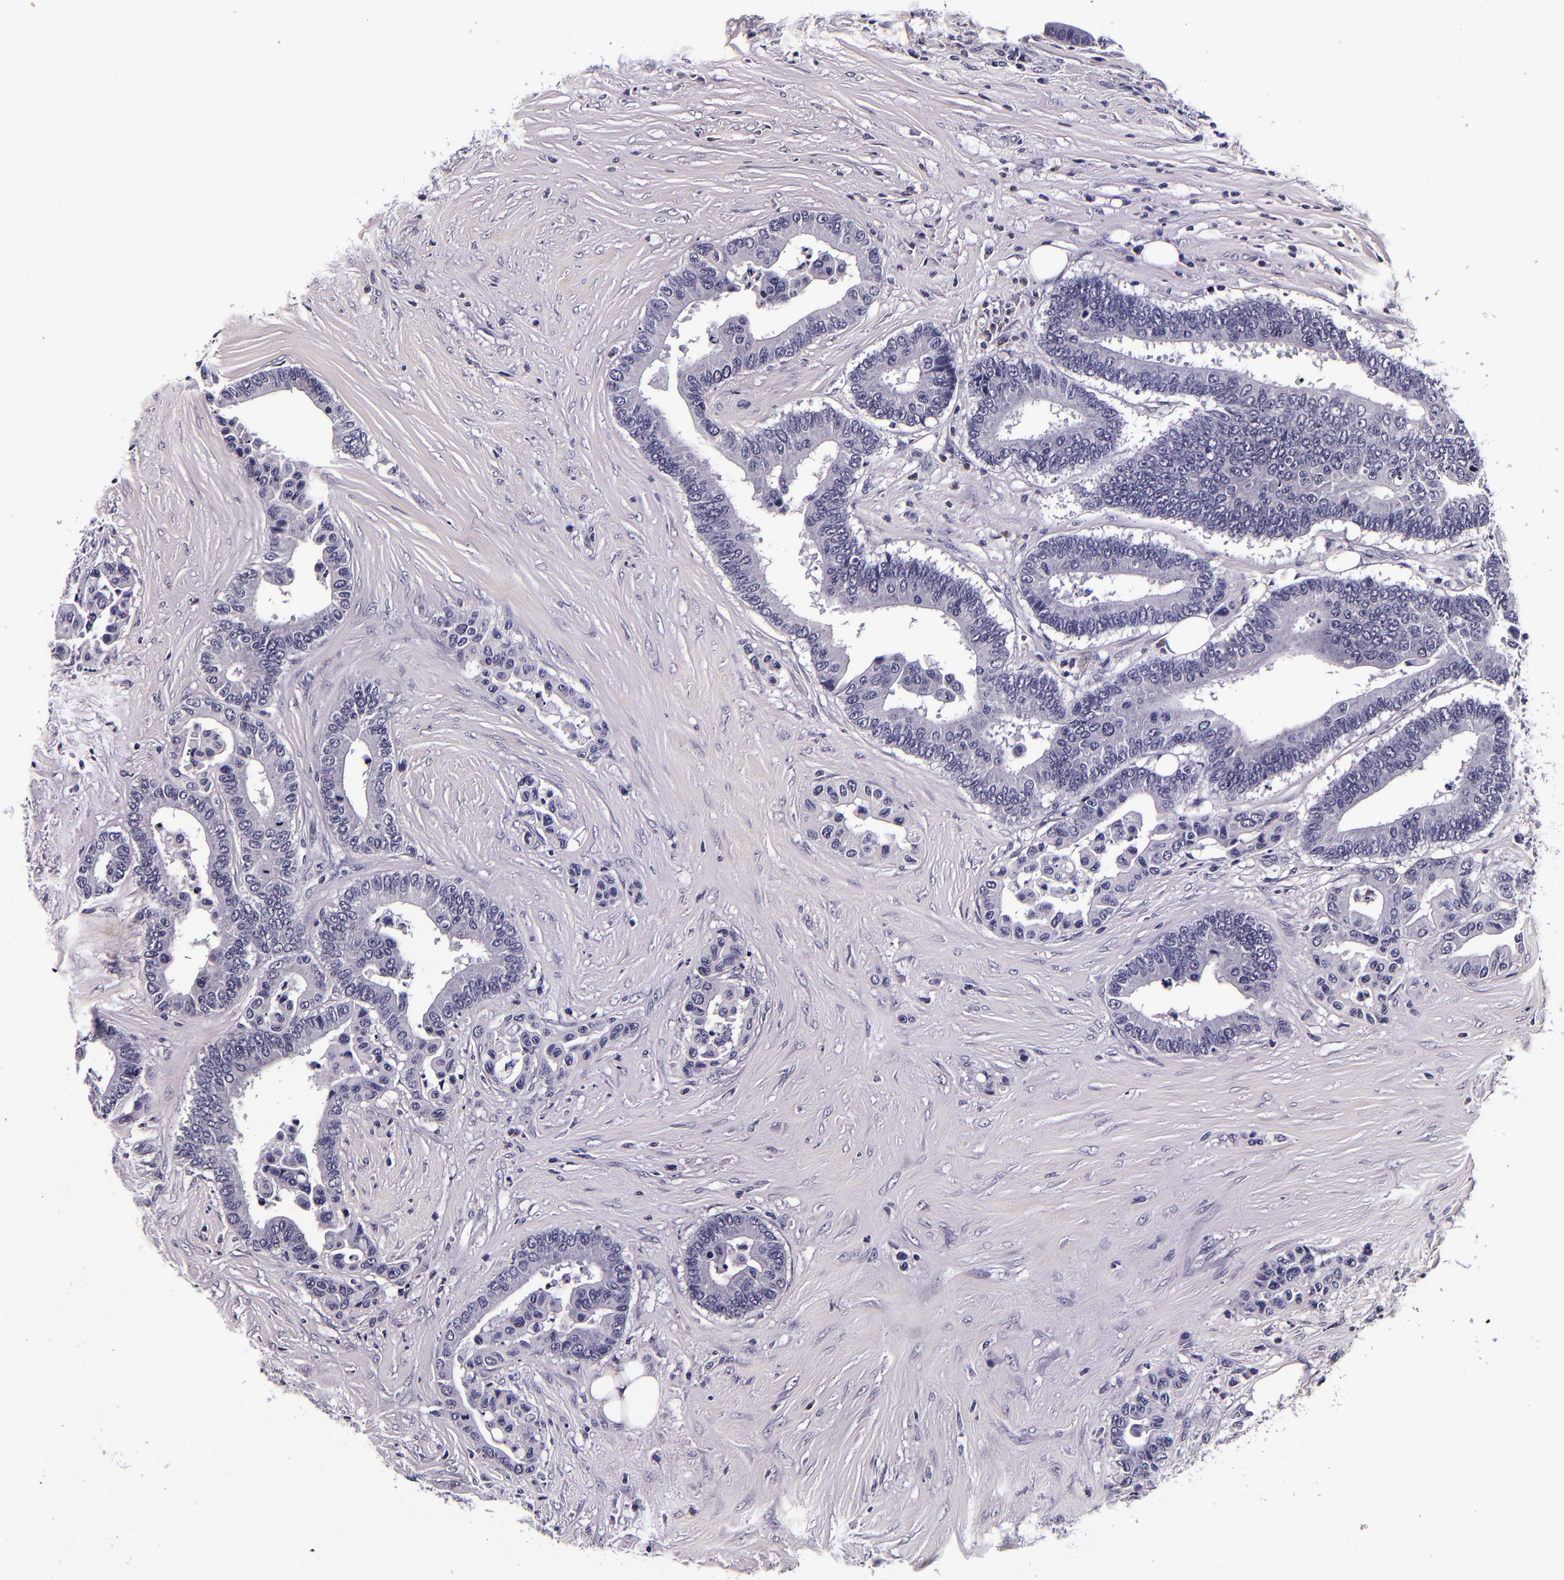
{"staining": {"intensity": "negative", "quantity": "none", "location": "none"}, "tissue": "colorectal cancer", "cell_type": "Tumor cells", "image_type": "cancer", "snomed": [{"axis": "morphology", "description": "Adenocarcinoma, NOS"}, {"axis": "topography", "description": "Colon"}], "caption": "Adenocarcinoma (colorectal) stained for a protein using immunohistochemistry displays no positivity tumor cells.", "gene": "FBN1", "patient": {"sex": "male", "age": 82}}